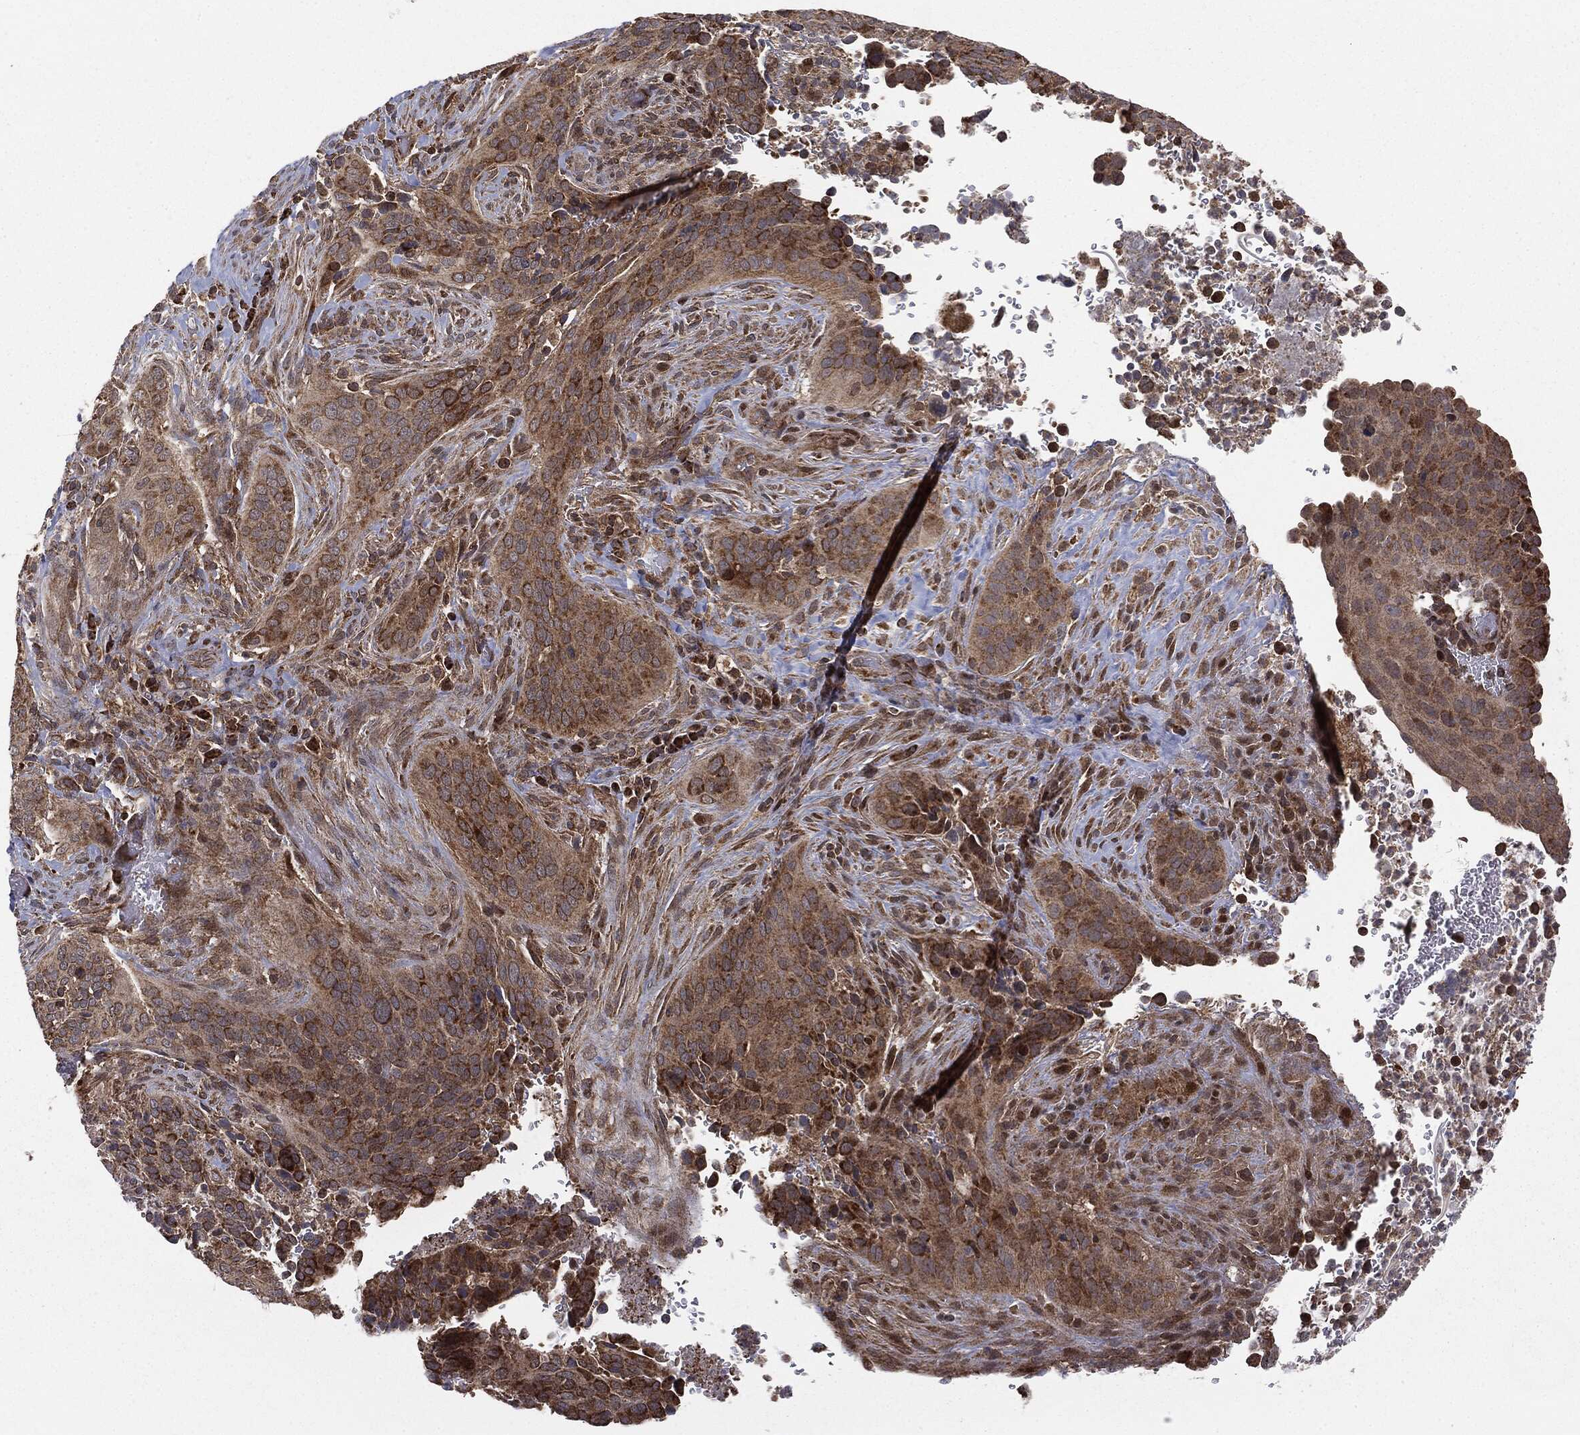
{"staining": {"intensity": "moderate", "quantity": ">75%", "location": "cytoplasmic/membranous"}, "tissue": "cervical cancer", "cell_type": "Tumor cells", "image_type": "cancer", "snomed": [{"axis": "morphology", "description": "Squamous cell carcinoma, NOS"}, {"axis": "topography", "description": "Cervix"}], "caption": "The histopathology image exhibits staining of cervical cancer (squamous cell carcinoma), revealing moderate cytoplasmic/membranous protein positivity (brown color) within tumor cells.", "gene": "MTOR", "patient": {"sex": "female", "age": 38}}